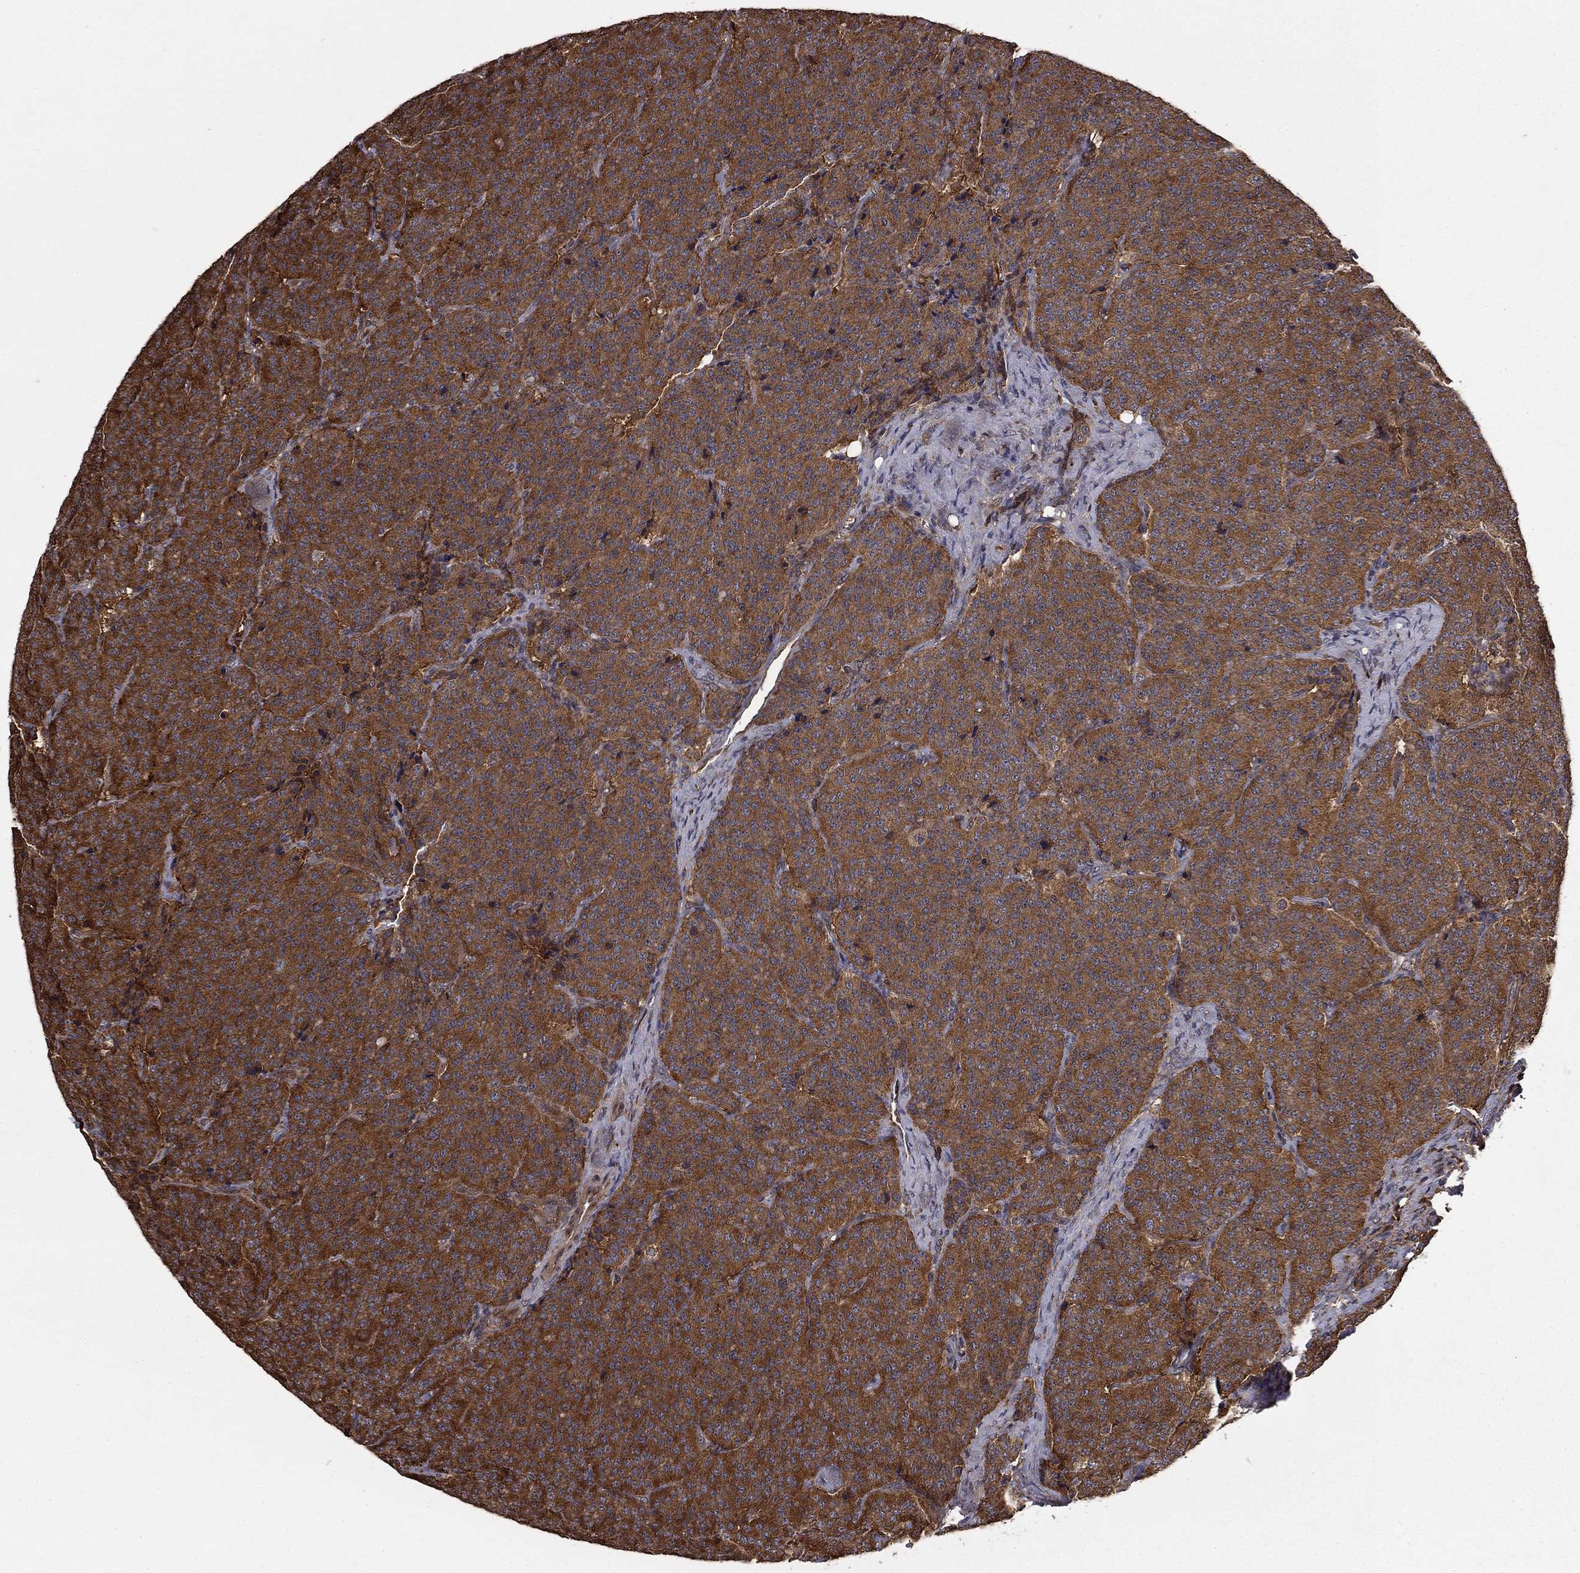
{"staining": {"intensity": "strong", "quantity": ">75%", "location": "cytoplasmic/membranous"}, "tissue": "carcinoid", "cell_type": "Tumor cells", "image_type": "cancer", "snomed": [{"axis": "morphology", "description": "Carcinoid, malignant, NOS"}, {"axis": "topography", "description": "Small intestine"}], "caption": "Brown immunohistochemical staining in malignant carcinoid exhibits strong cytoplasmic/membranous positivity in about >75% of tumor cells. (Stains: DAB (3,3'-diaminobenzidine) in brown, nuclei in blue, Microscopy: brightfield microscopy at high magnification).", "gene": "BABAM2", "patient": {"sex": "female", "age": 58}}